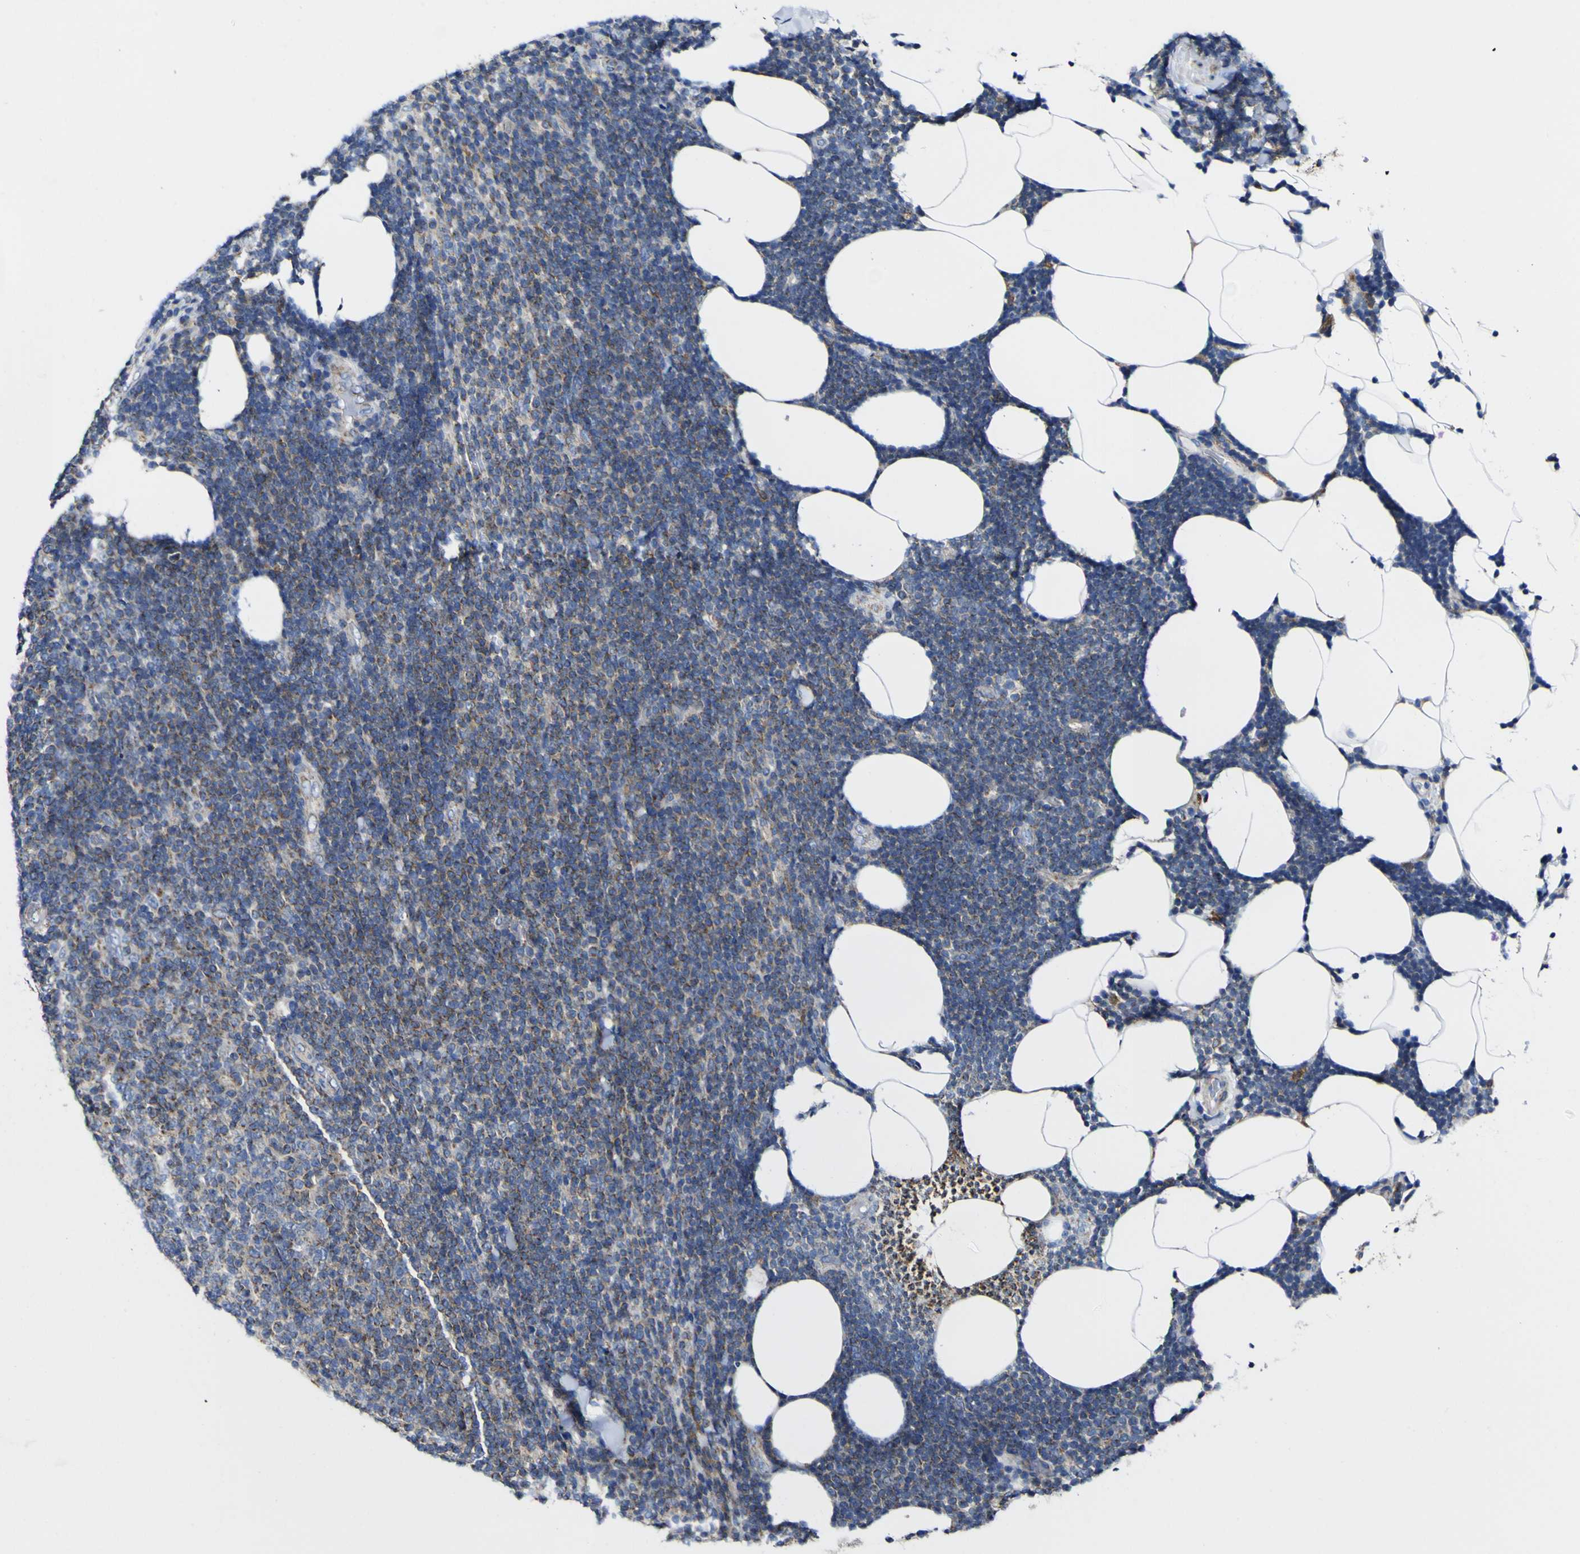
{"staining": {"intensity": "moderate", "quantity": ">75%", "location": "cytoplasmic/membranous"}, "tissue": "lymphoma", "cell_type": "Tumor cells", "image_type": "cancer", "snomed": [{"axis": "morphology", "description": "Malignant lymphoma, non-Hodgkin's type, Low grade"}, {"axis": "topography", "description": "Lymph node"}], "caption": "IHC (DAB) staining of lymphoma shows moderate cytoplasmic/membranous protein expression in about >75% of tumor cells.", "gene": "CCDC90B", "patient": {"sex": "male", "age": 66}}